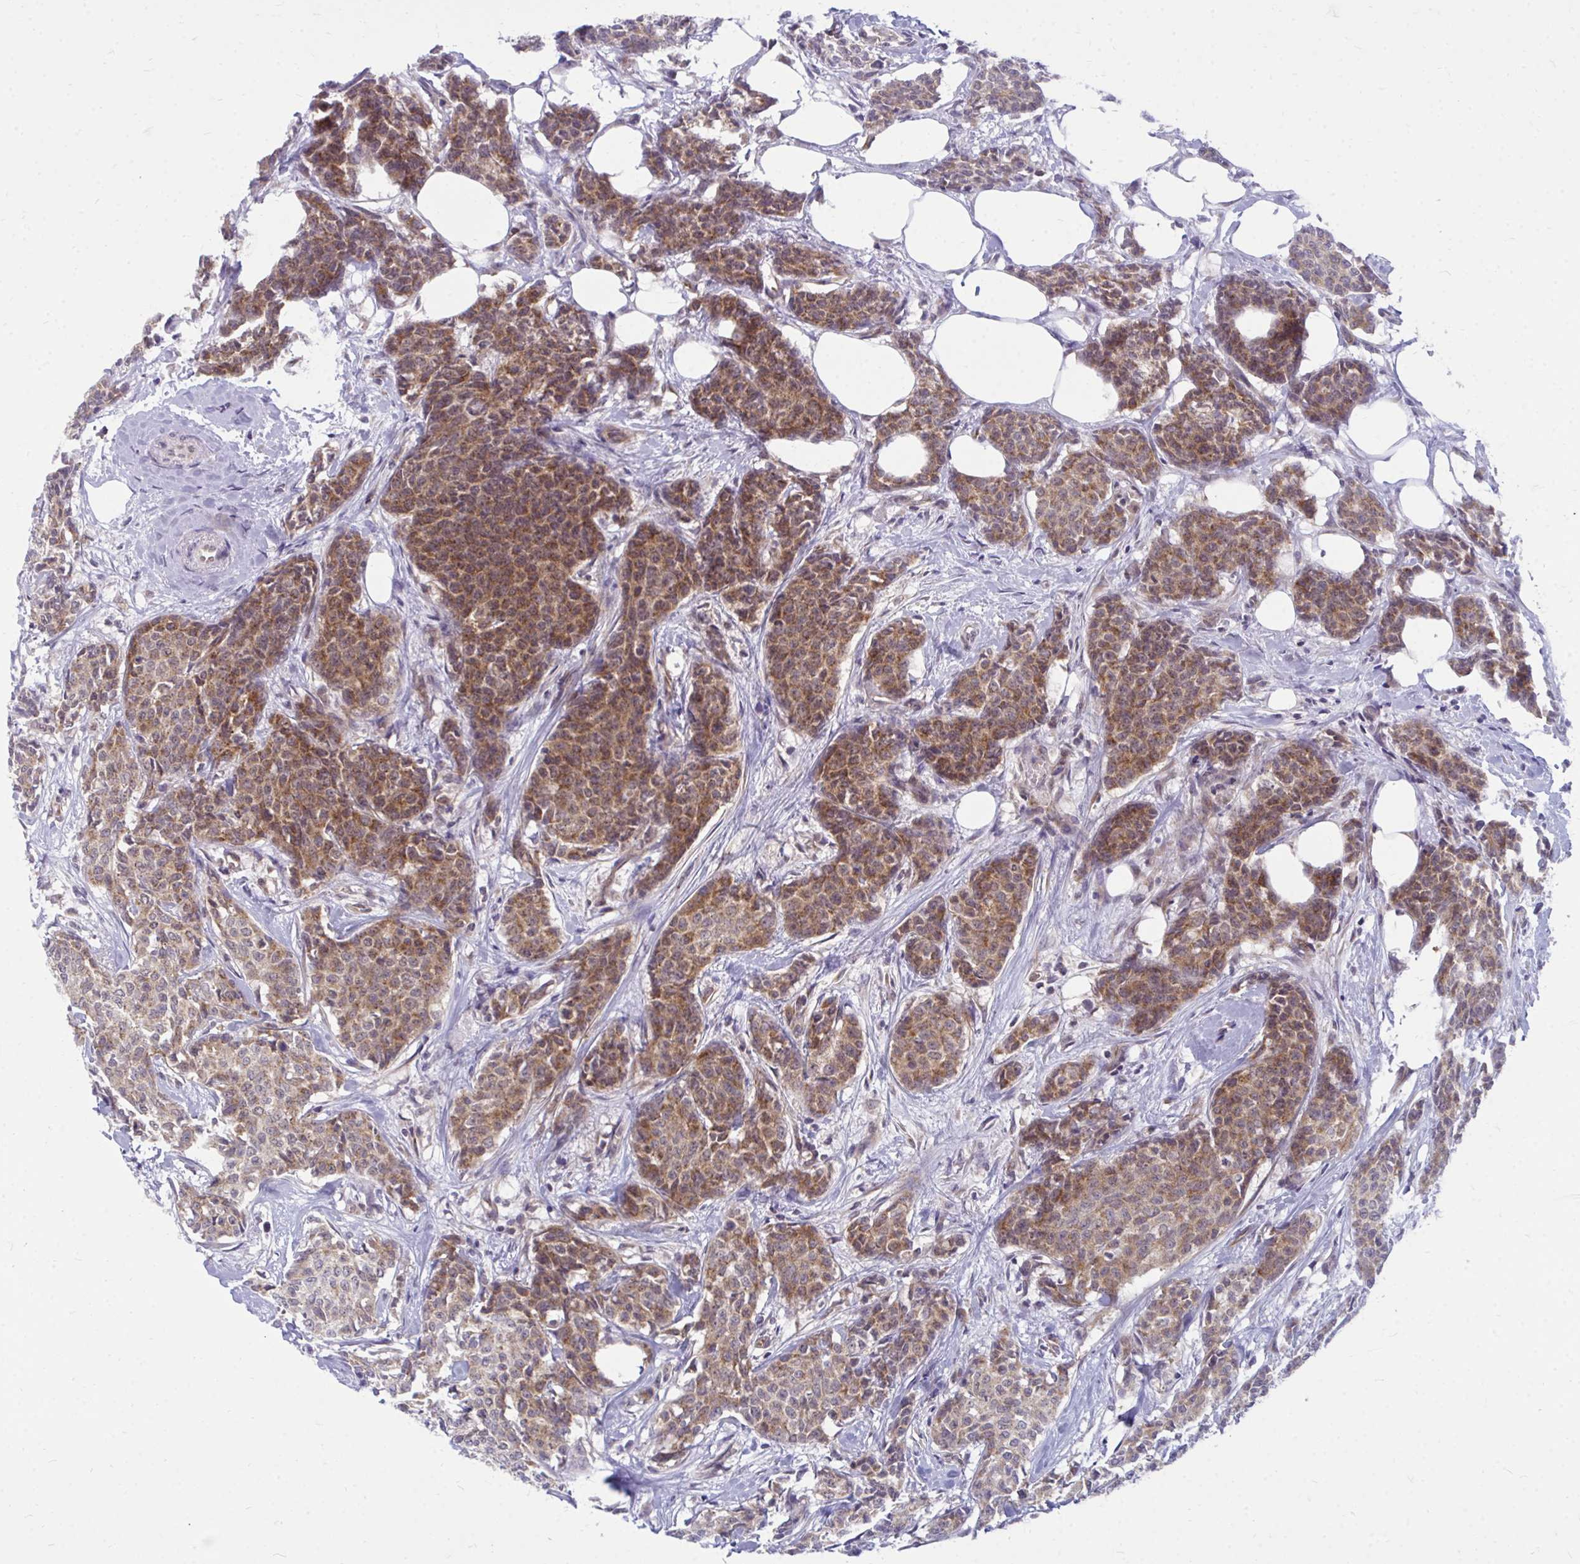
{"staining": {"intensity": "moderate", "quantity": ">75%", "location": "cytoplasmic/membranous"}, "tissue": "breast cancer", "cell_type": "Tumor cells", "image_type": "cancer", "snomed": [{"axis": "morphology", "description": "Duct carcinoma"}, {"axis": "topography", "description": "Breast"}], "caption": "IHC image of intraductal carcinoma (breast) stained for a protein (brown), which displays medium levels of moderate cytoplasmic/membranous expression in approximately >75% of tumor cells.", "gene": "ACSL5", "patient": {"sex": "female", "age": 91}}